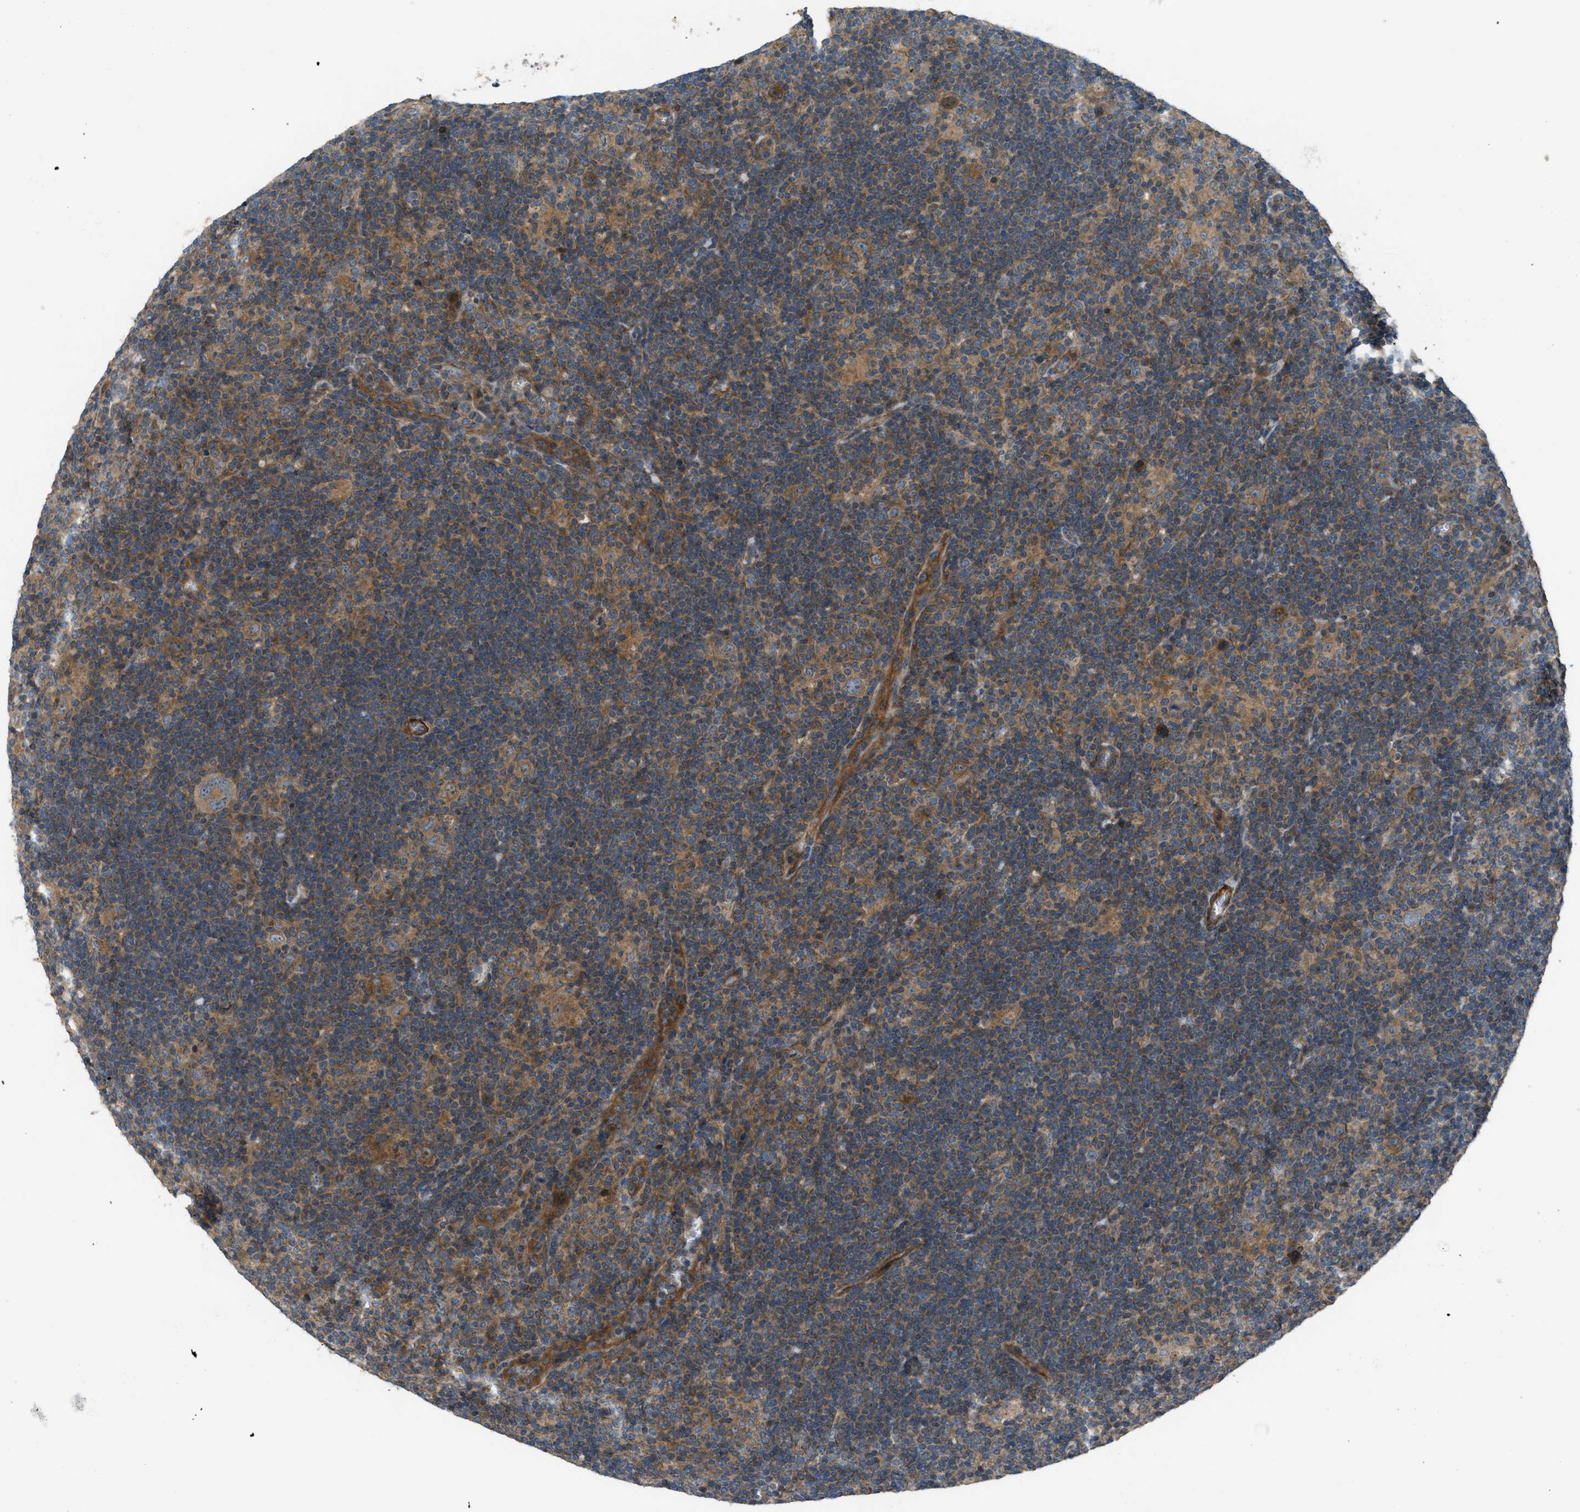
{"staining": {"intensity": "moderate", "quantity": ">75%", "location": "cytoplasmic/membranous,nuclear"}, "tissue": "lymphoma", "cell_type": "Tumor cells", "image_type": "cancer", "snomed": [{"axis": "morphology", "description": "Hodgkin's disease, NOS"}, {"axis": "topography", "description": "Lymph node"}], "caption": "Immunohistochemistry (IHC) staining of lymphoma, which reveals medium levels of moderate cytoplasmic/membranous and nuclear staining in approximately >75% of tumor cells indicating moderate cytoplasmic/membranous and nuclear protein positivity. The staining was performed using DAB (3,3'-diaminobenzidine) (brown) for protein detection and nuclei were counterstained in hematoxylin (blue).", "gene": "VEZT", "patient": {"sex": "female", "age": 57}}